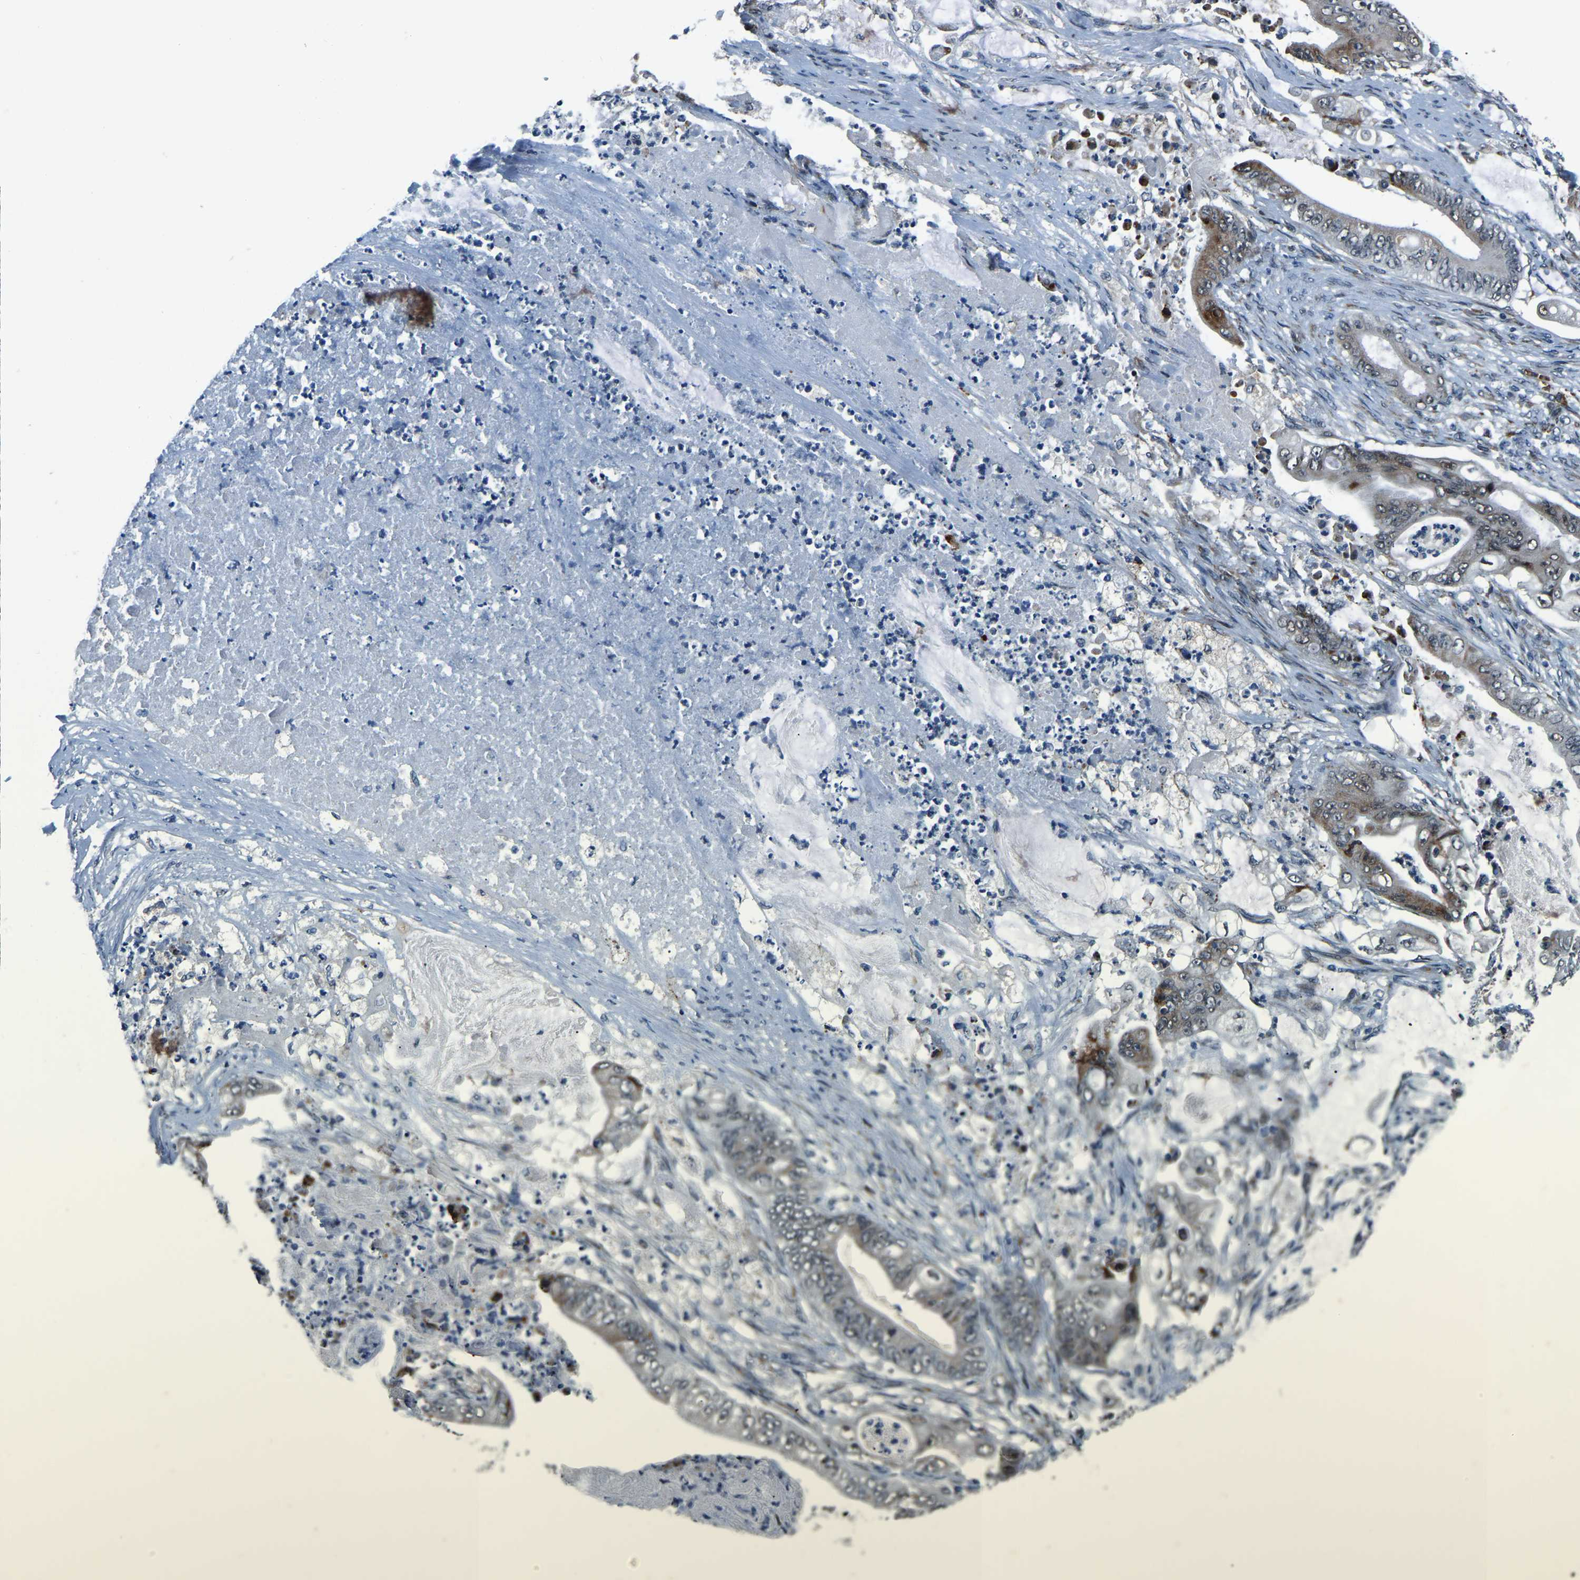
{"staining": {"intensity": "moderate", "quantity": "25%-75%", "location": "cytoplasmic/membranous"}, "tissue": "stomach cancer", "cell_type": "Tumor cells", "image_type": "cancer", "snomed": [{"axis": "morphology", "description": "Adenocarcinoma, NOS"}, {"axis": "topography", "description": "Stomach"}], "caption": "Immunohistochemistry image of neoplastic tissue: human stomach cancer (adenocarcinoma) stained using immunohistochemistry (IHC) demonstrates medium levels of moderate protein expression localized specifically in the cytoplasmic/membranous of tumor cells, appearing as a cytoplasmic/membranous brown color.", "gene": "ING2", "patient": {"sex": "female", "age": 73}}